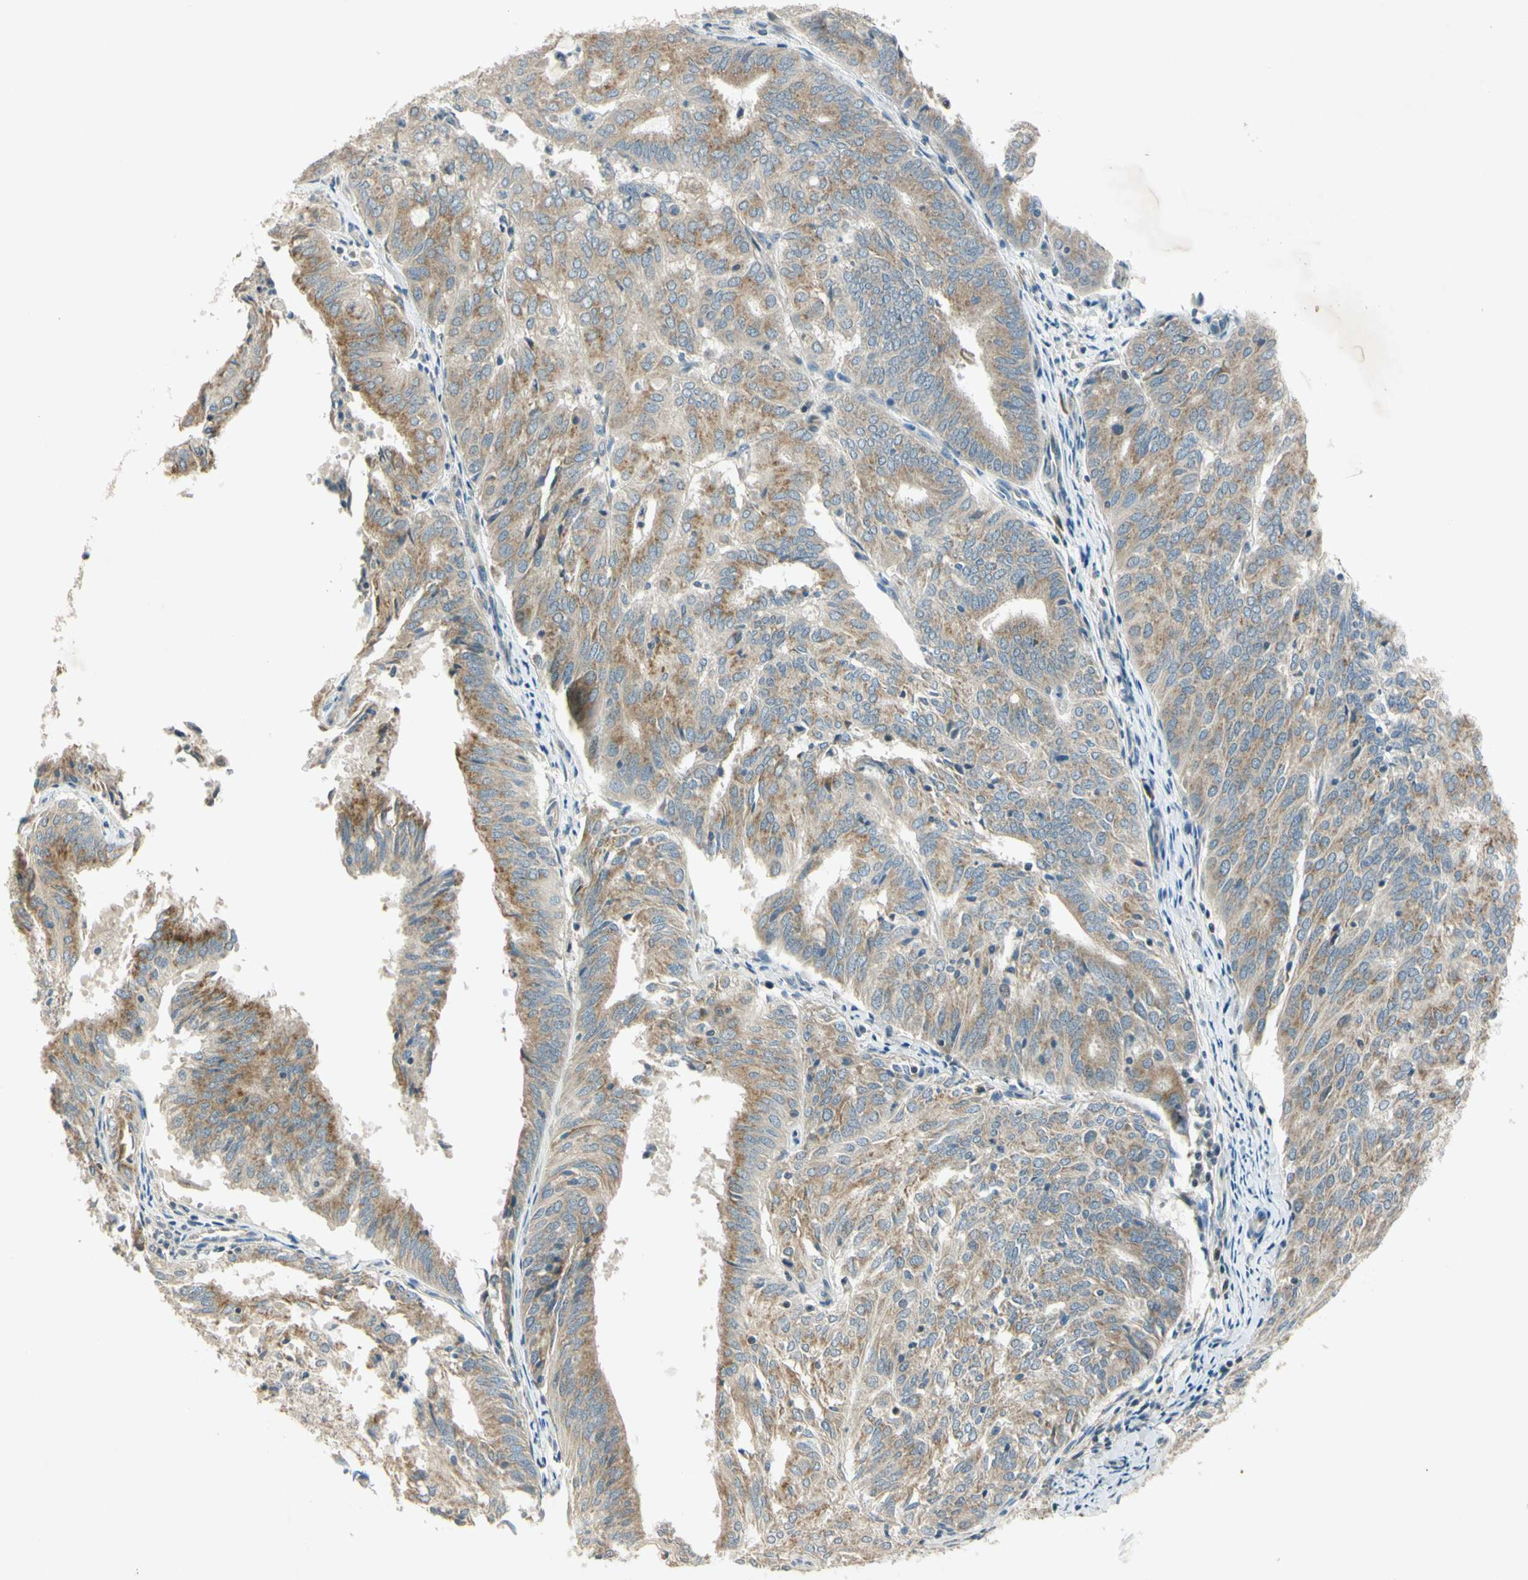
{"staining": {"intensity": "moderate", "quantity": ">75%", "location": "cytoplasmic/membranous"}, "tissue": "endometrial cancer", "cell_type": "Tumor cells", "image_type": "cancer", "snomed": [{"axis": "morphology", "description": "Adenocarcinoma, NOS"}, {"axis": "topography", "description": "Uterus"}], "caption": "Approximately >75% of tumor cells in human adenocarcinoma (endometrial) exhibit moderate cytoplasmic/membranous protein expression as visualized by brown immunohistochemical staining.", "gene": "RPS6KB2", "patient": {"sex": "female", "age": 60}}